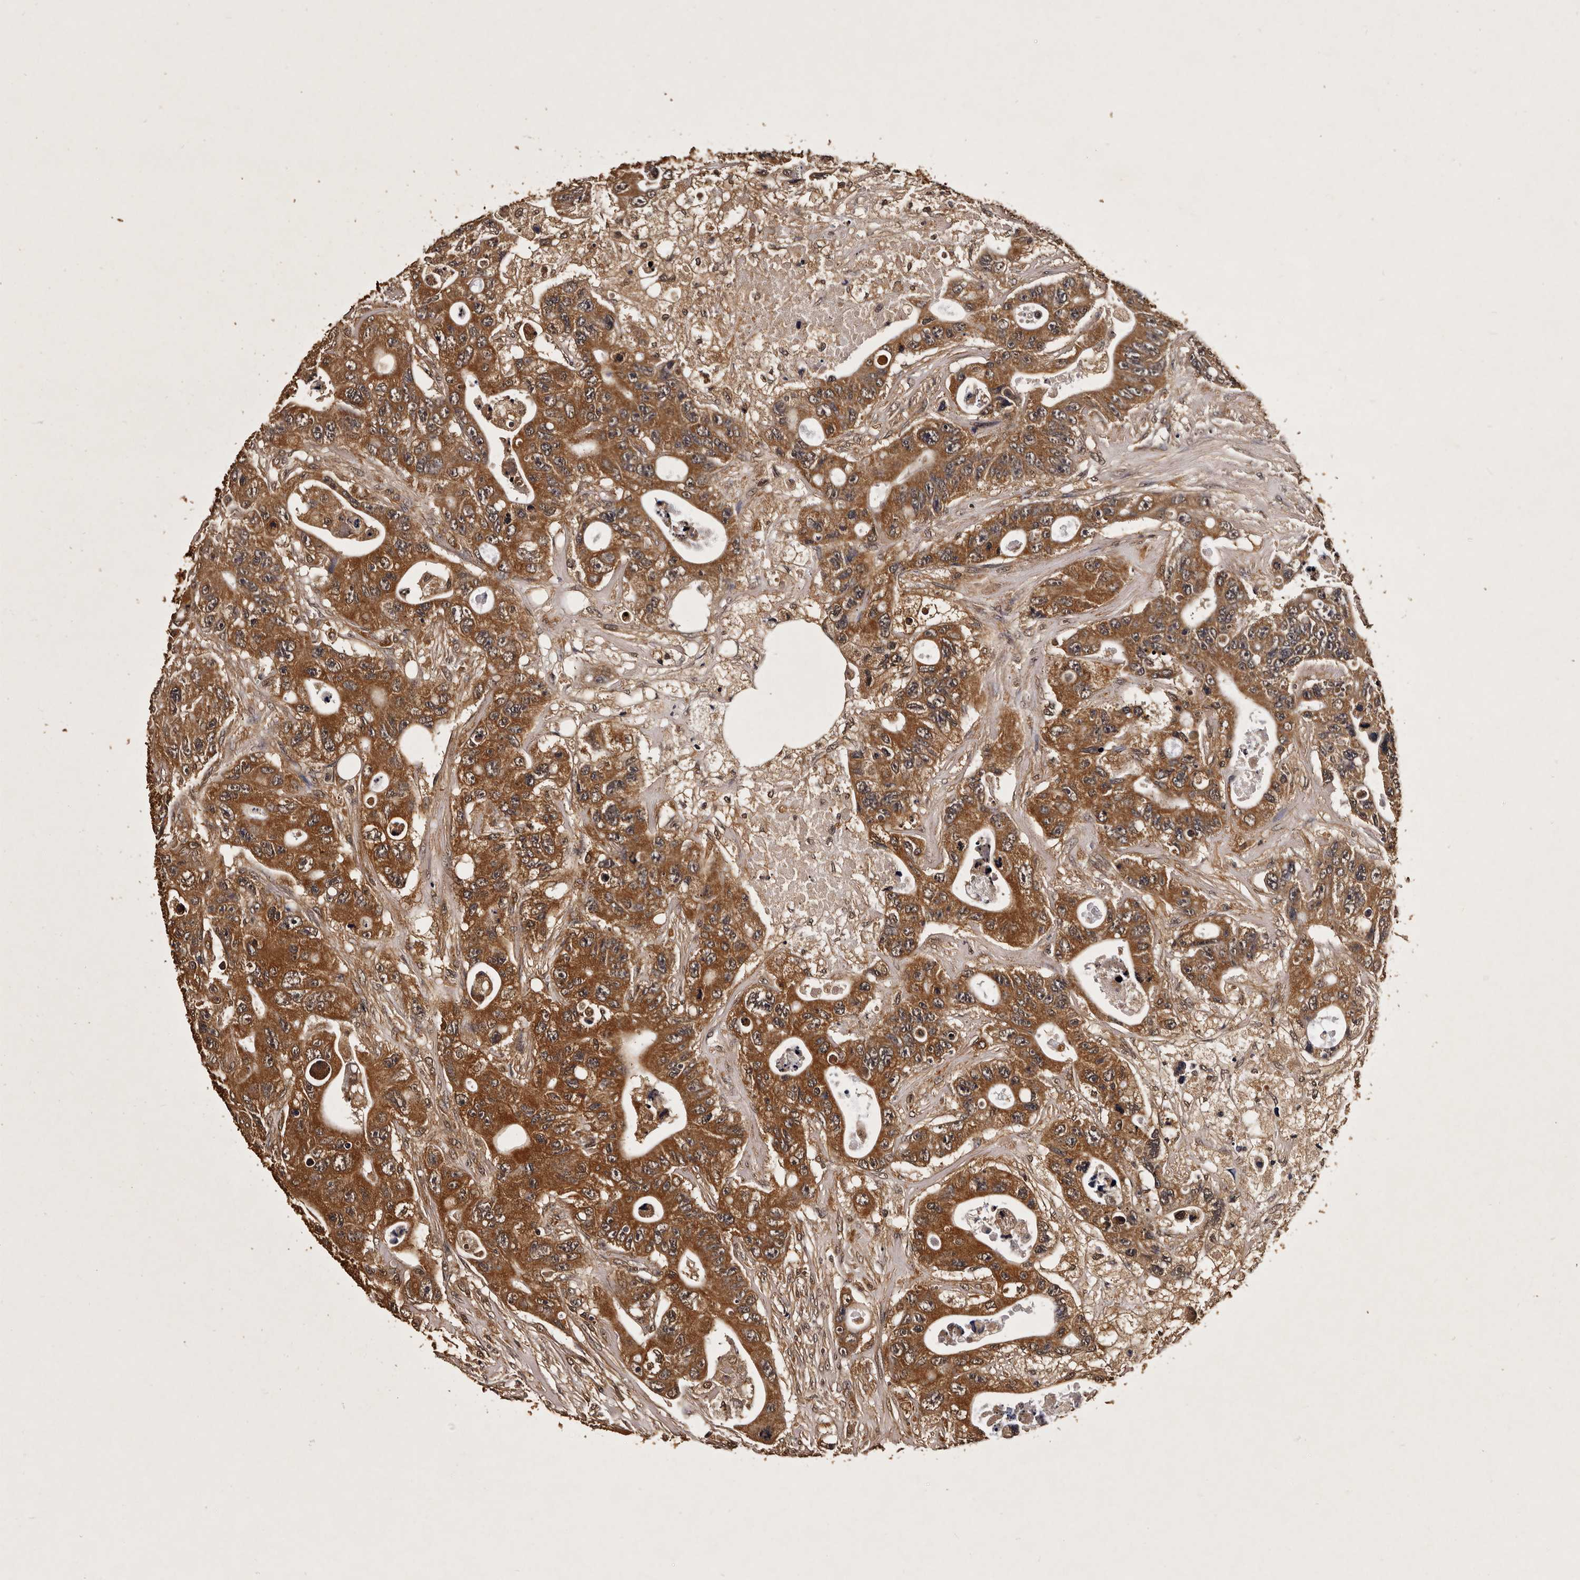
{"staining": {"intensity": "strong", "quantity": ">75%", "location": "cytoplasmic/membranous"}, "tissue": "colorectal cancer", "cell_type": "Tumor cells", "image_type": "cancer", "snomed": [{"axis": "morphology", "description": "Adenocarcinoma, NOS"}, {"axis": "topography", "description": "Colon"}], "caption": "IHC of human colorectal adenocarcinoma shows high levels of strong cytoplasmic/membranous positivity in approximately >75% of tumor cells.", "gene": "PARS2", "patient": {"sex": "female", "age": 46}}